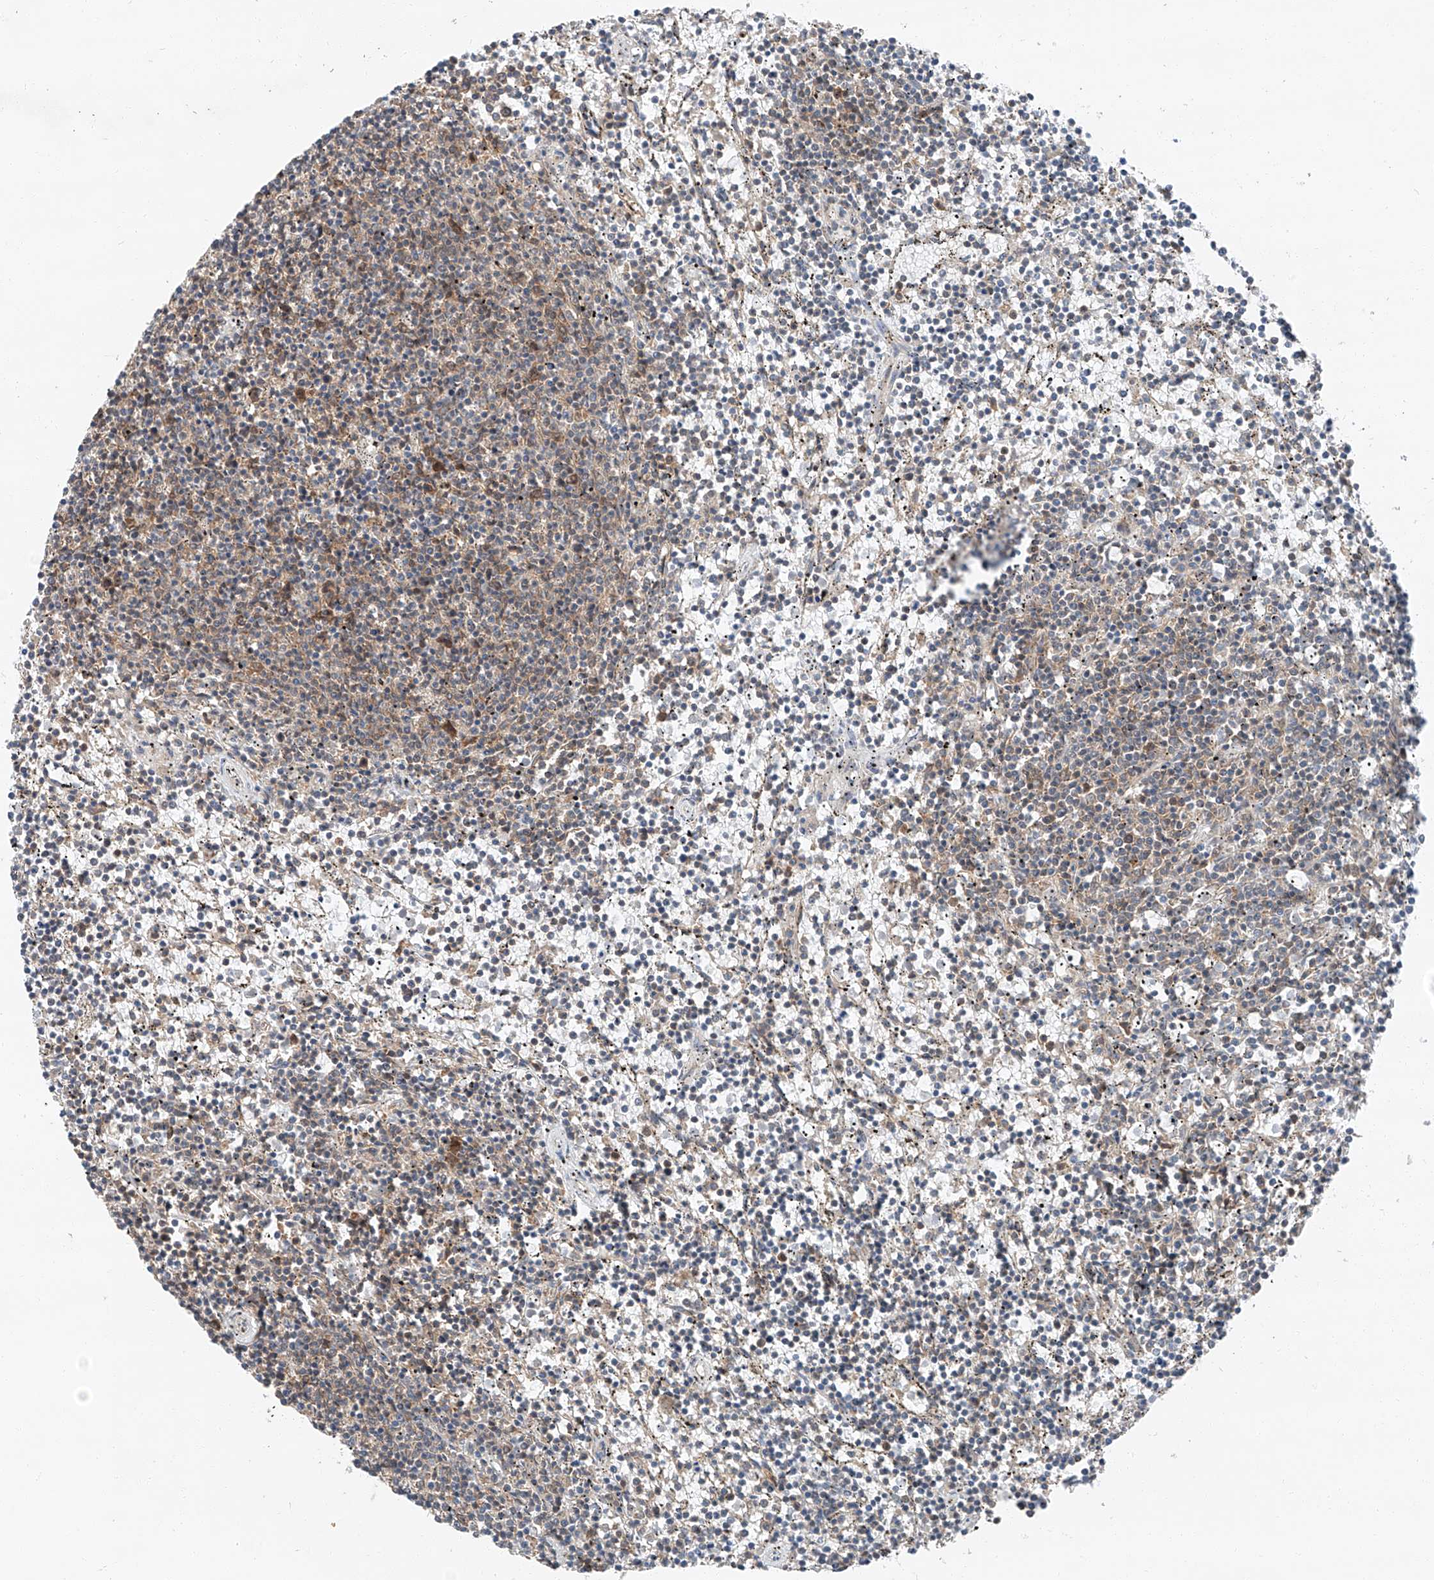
{"staining": {"intensity": "weak", "quantity": "<25%", "location": "cytoplasmic/membranous"}, "tissue": "lymphoma", "cell_type": "Tumor cells", "image_type": "cancer", "snomed": [{"axis": "morphology", "description": "Malignant lymphoma, non-Hodgkin's type, Low grade"}, {"axis": "topography", "description": "Spleen"}], "caption": "This is an immunohistochemistry (IHC) photomicrograph of low-grade malignant lymphoma, non-Hodgkin's type. There is no expression in tumor cells.", "gene": "ZC3H15", "patient": {"sex": "female", "age": 50}}